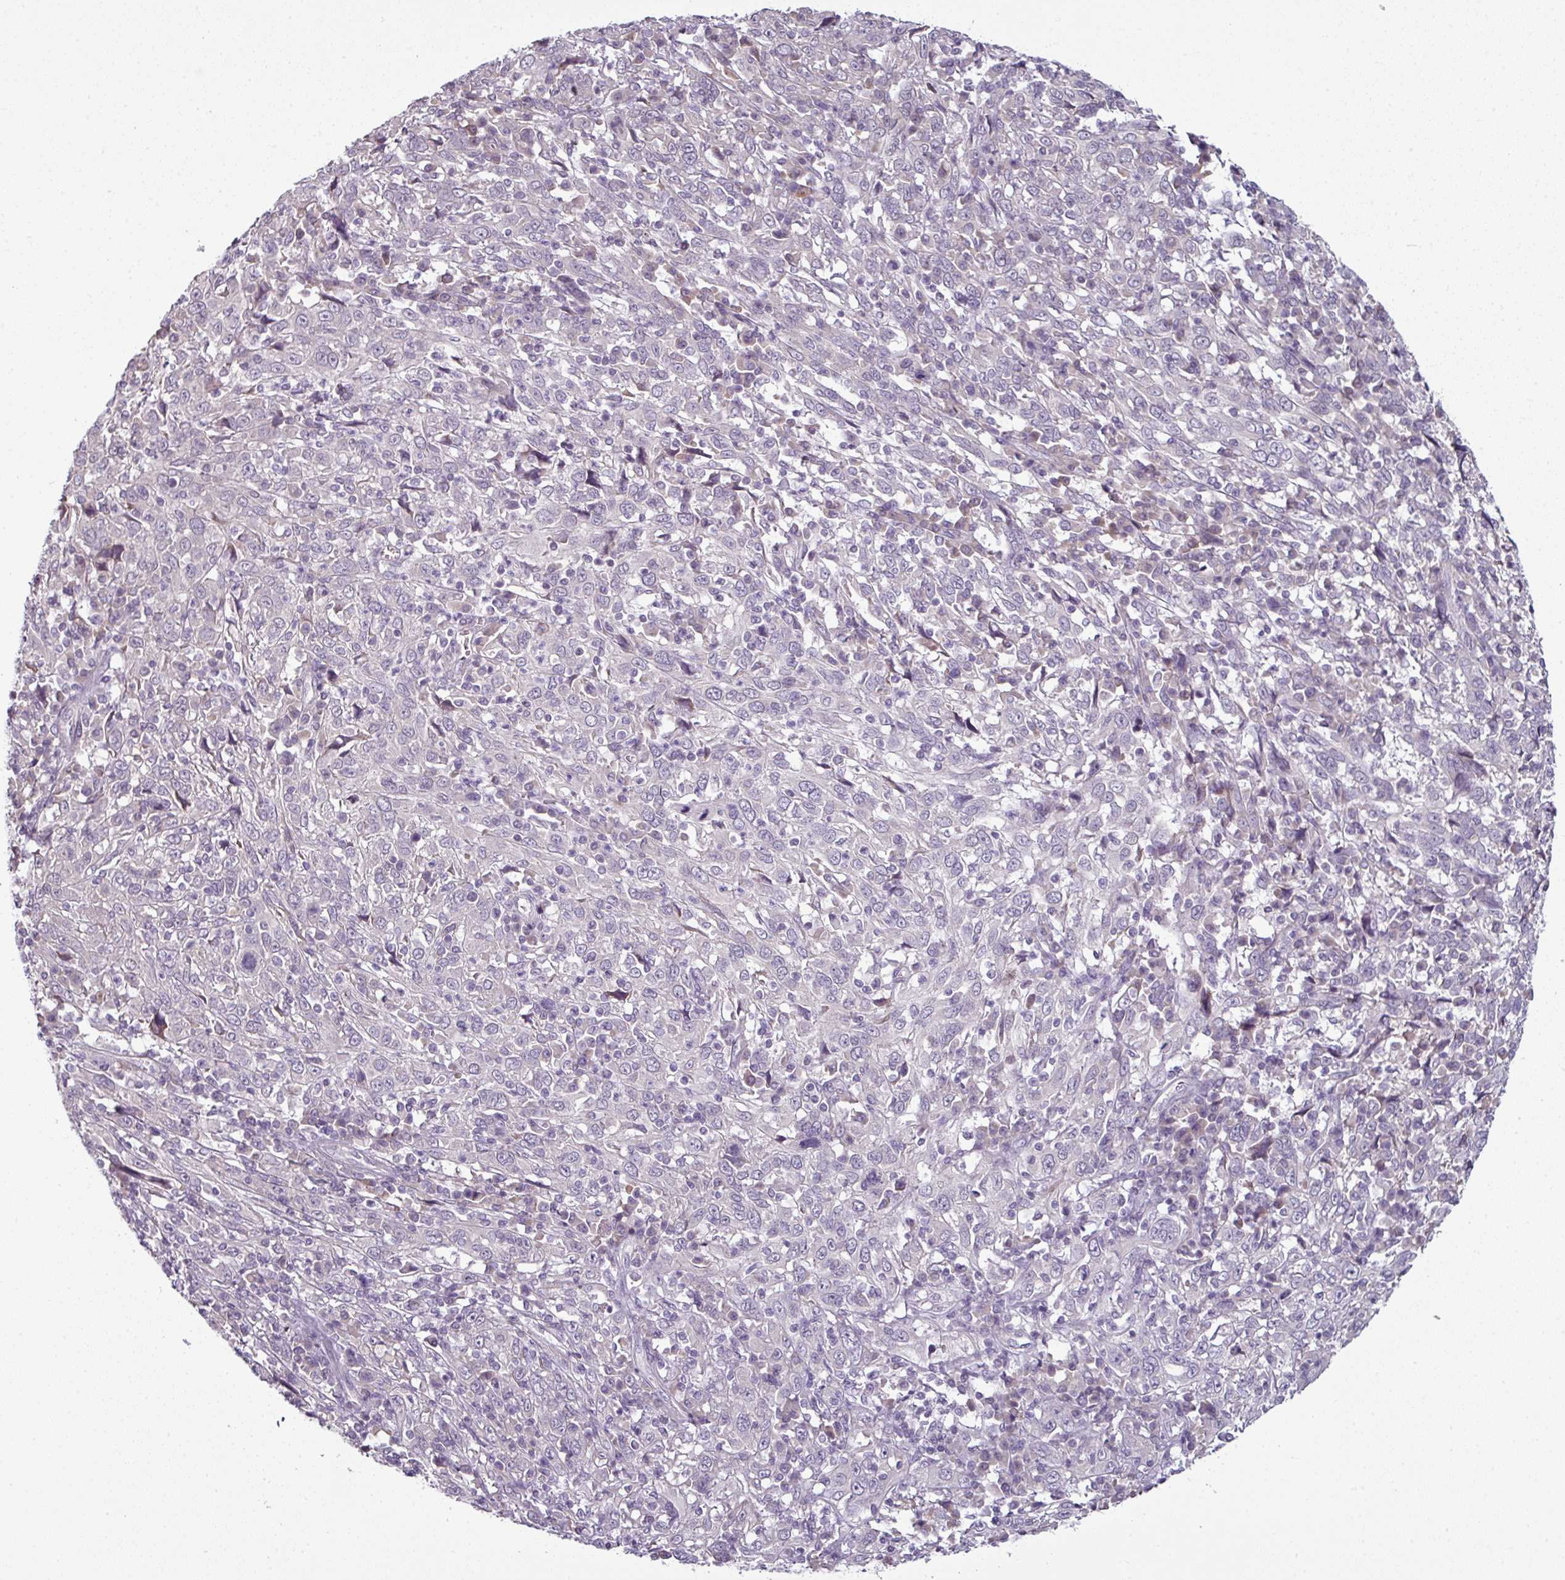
{"staining": {"intensity": "negative", "quantity": "none", "location": "none"}, "tissue": "cervical cancer", "cell_type": "Tumor cells", "image_type": "cancer", "snomed": [{"axis": "morphology", "description": "Squamous cell carcinoma, NOS"}, {"axis": "topography", "description": "Cervix"}], "caption": "DAB immunohistochemical staining of human cervical cancer (squamous cell carcinoma) shows no significant expression in tumor cells. Nuclei are stained in blue.", "gene": "OR52D1", "patient": {"sex": "female", "age": 46}}